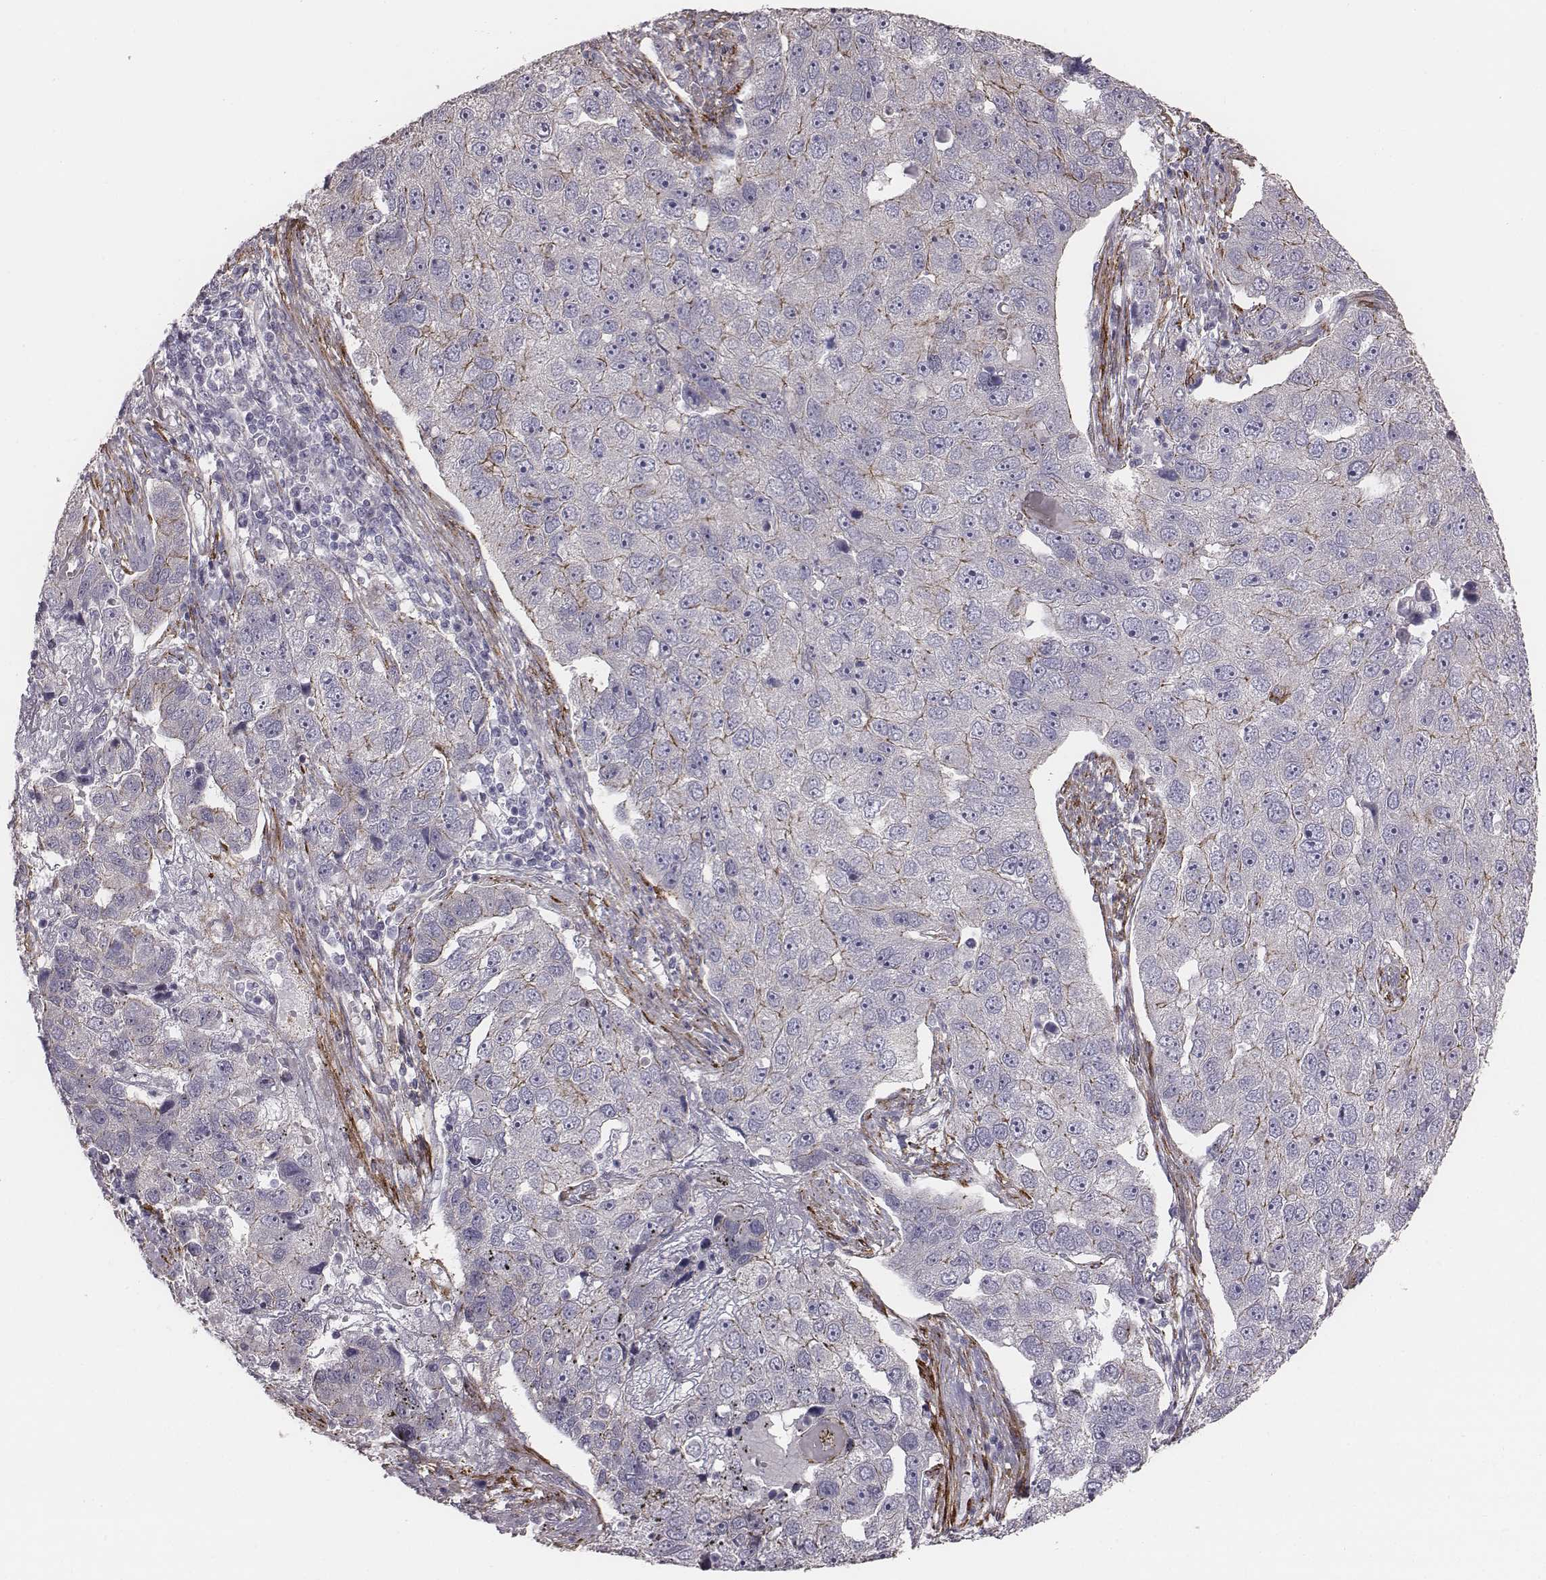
{"staining": {"intensity": "moderate", "quantity": "<25%", "location": "cytoplasmic/membranous"}, "tissue": "pancreatic cancer", "cell_type": "Tumor cells", "image_type": "cancer", "snomed": [{"axis": "morphology", "description": "Adenocarcinoma, NOS"}, {"axis": "topography", "description": "Pancreas"}], "caption": "The image reveals a brown stain indicating the presence of a protein in the cytoplasmic/membranous of tumor cells in adenocarcinoma (pancreatic).", "gene": "PRKCZ", "patient": {"sex": "female", "age": 61}}